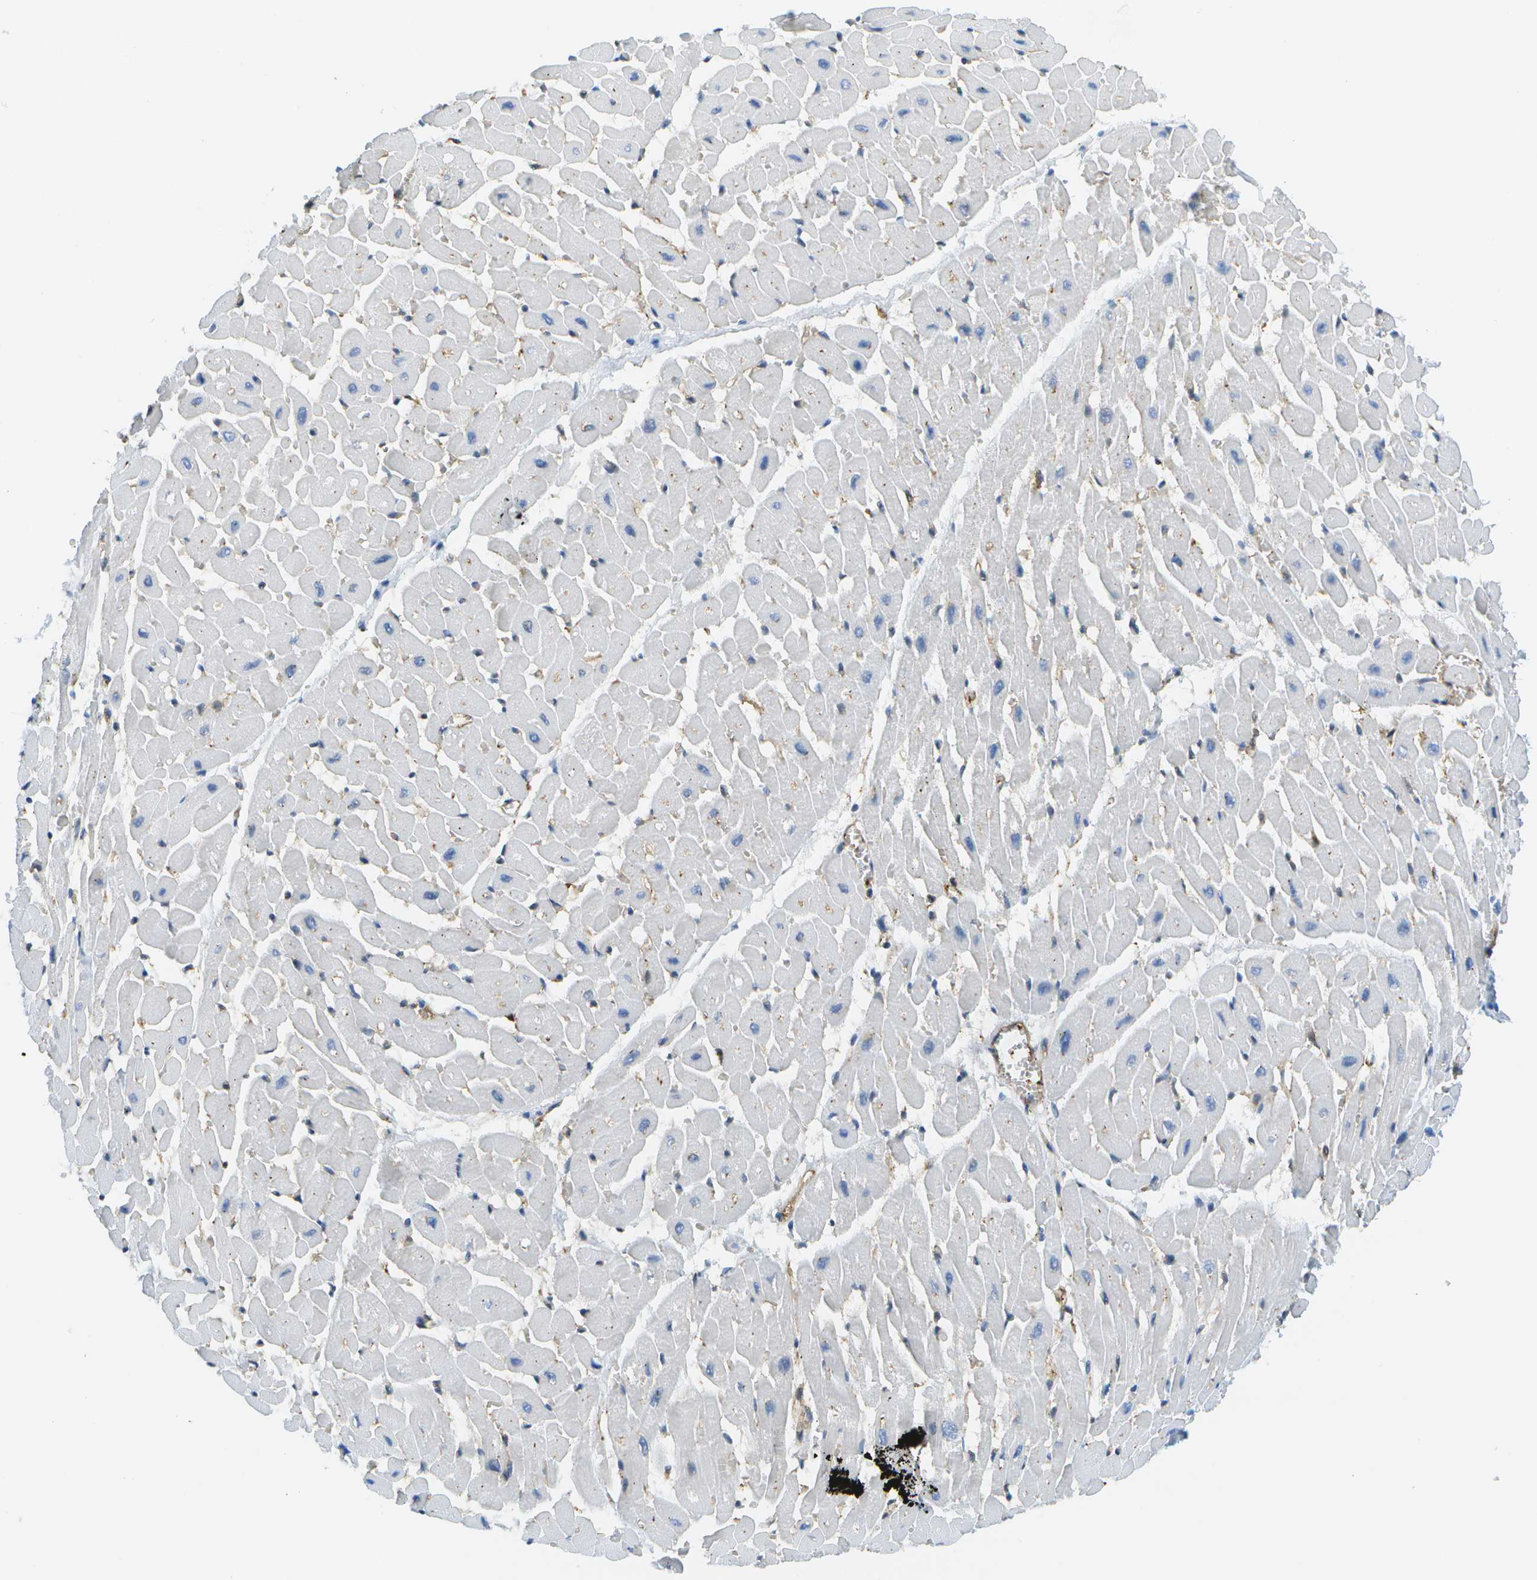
{"staining": {"intensity": "negative", "quantity": "none", "location": "none"}, "tissue": "heart muscle", "cell_type": "Cardiomyocytes", "image_type": "normal", "snomed": [{"axis": "morphology", "description": "Normal tissue, NOS"}, {"axis": "topography", "description": "Heart"}], "caption": "This photomicrograph is of benign heart muscle stained with immunohistochemistry to label a protein in brown with the nuclei are counter-stained blue. There is no positivity in cardiomyocytes.", "gene": "KIAA0040", "patient": {"sex": "male", "age": 45}}